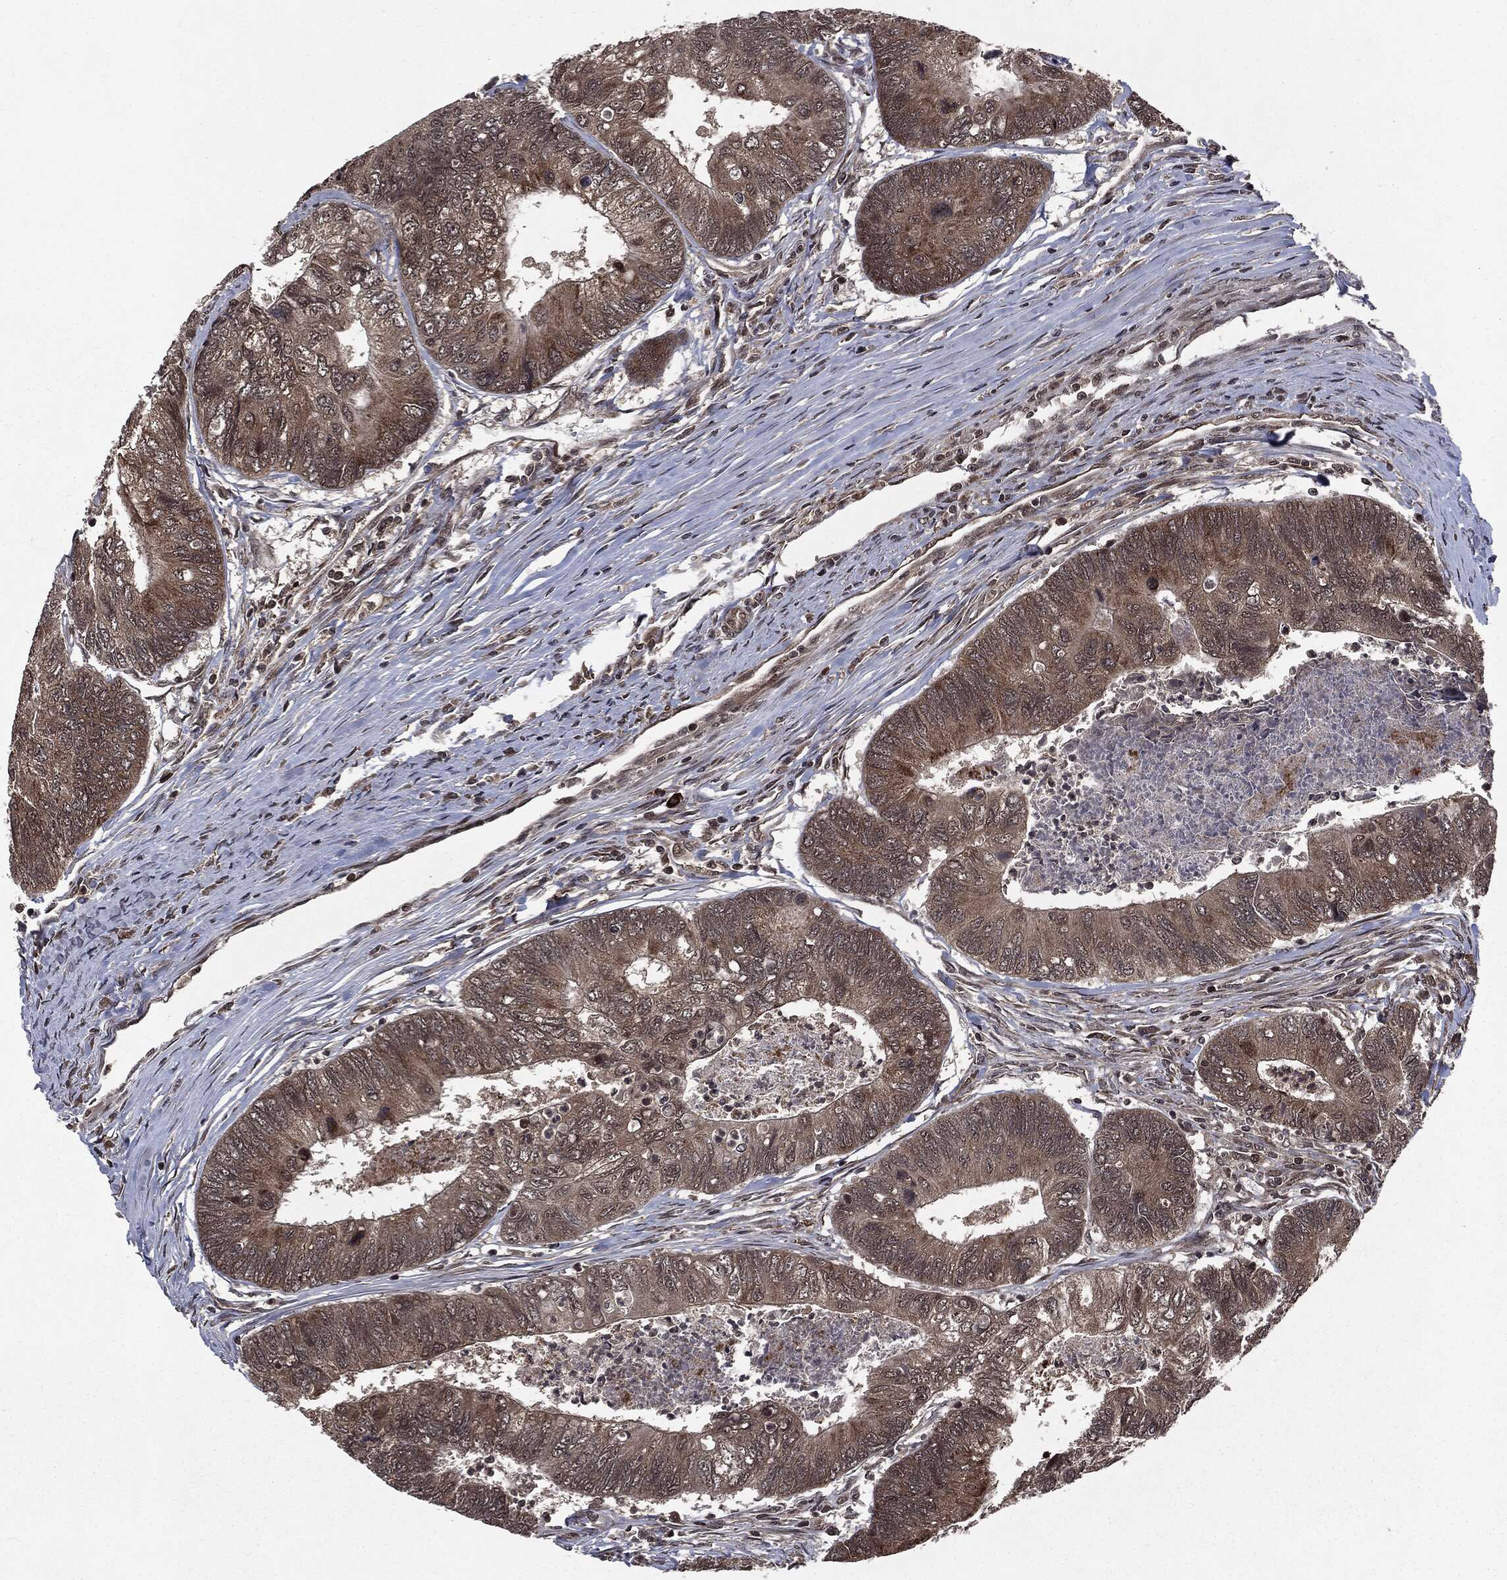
{"staining": {"intensity": "strong", "quantity": "25%-75%", "location": "cytoplasmic/membranous"}, "tissue": "colorectal cancer", "cell_type": "Tumor cells", "image_type": "cancer", "snomed": [{"axis": "morphology", "description": "Adenocarcinoma, NOS"}, {"axis": "topography", "description": "Colon"}], "caption": "About 25%-75% of tumor cells in adenocarcinoma (colorectal) demonstrate strong cytoplasmic/membranous protein staining as visualized by brown immunohistochemical staining.", "gene": "STAU2", "patient": {"sex": "female", "age": 67}}